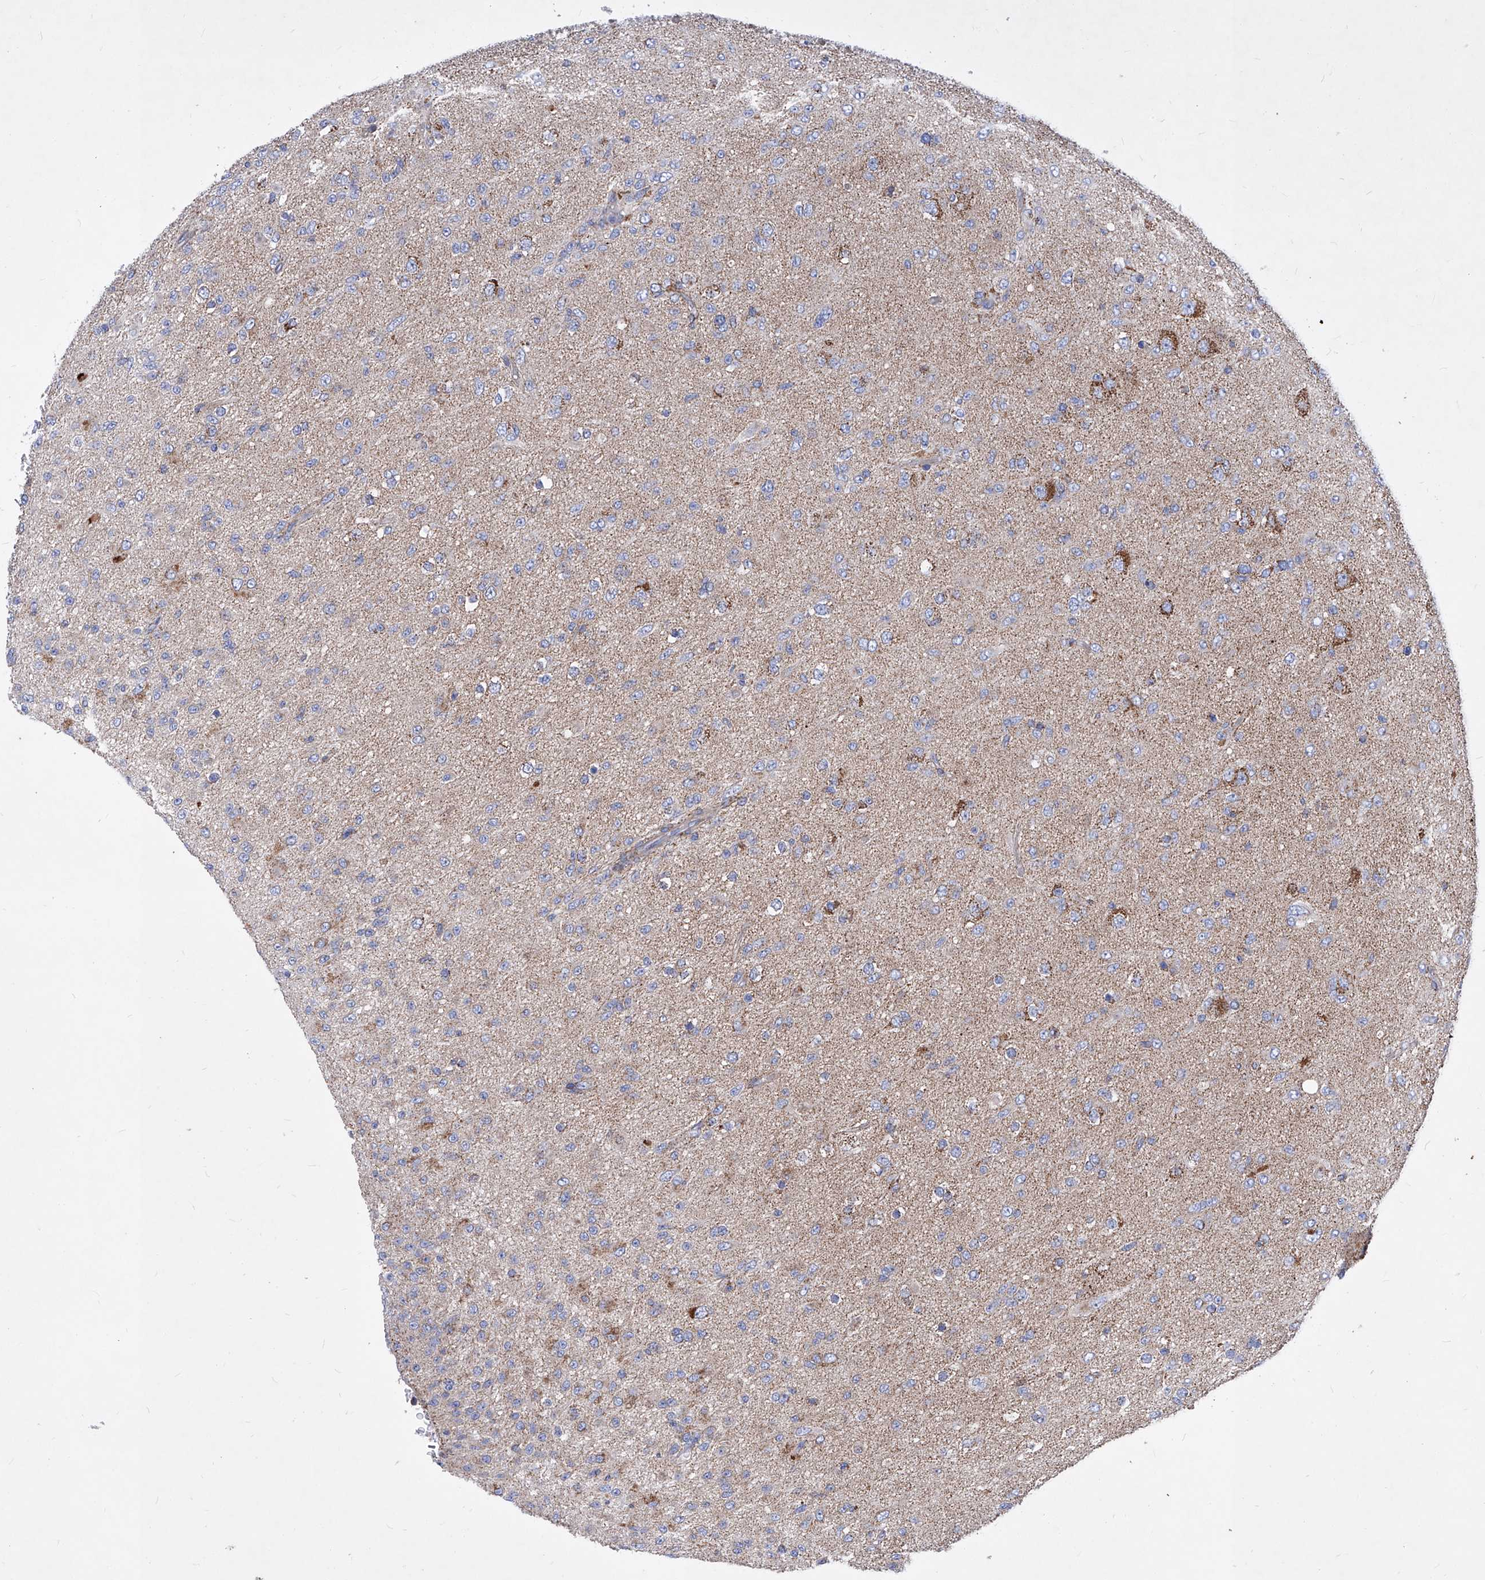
{"staining": {"intensity": "moderate", "quantity": "<25%", "location": "cytoplasmic/membranous"}, "tissue": "glioma", "cell_type": "Tumor cells", "image_type": "cancer", "snomed": [{"axis": "morphology", "description": "Glioma, malignant, Low grade"}, {"axis": "topography", "description": "Brain"}], "caption": "Glioma was stained to show a protein in brown. There is low levels of moderate cytoplasmic/membranous positivity in approximately <25% of tumor cells.", "gene": "HRNR", "patient": {"sex": "male", "age": 65}}